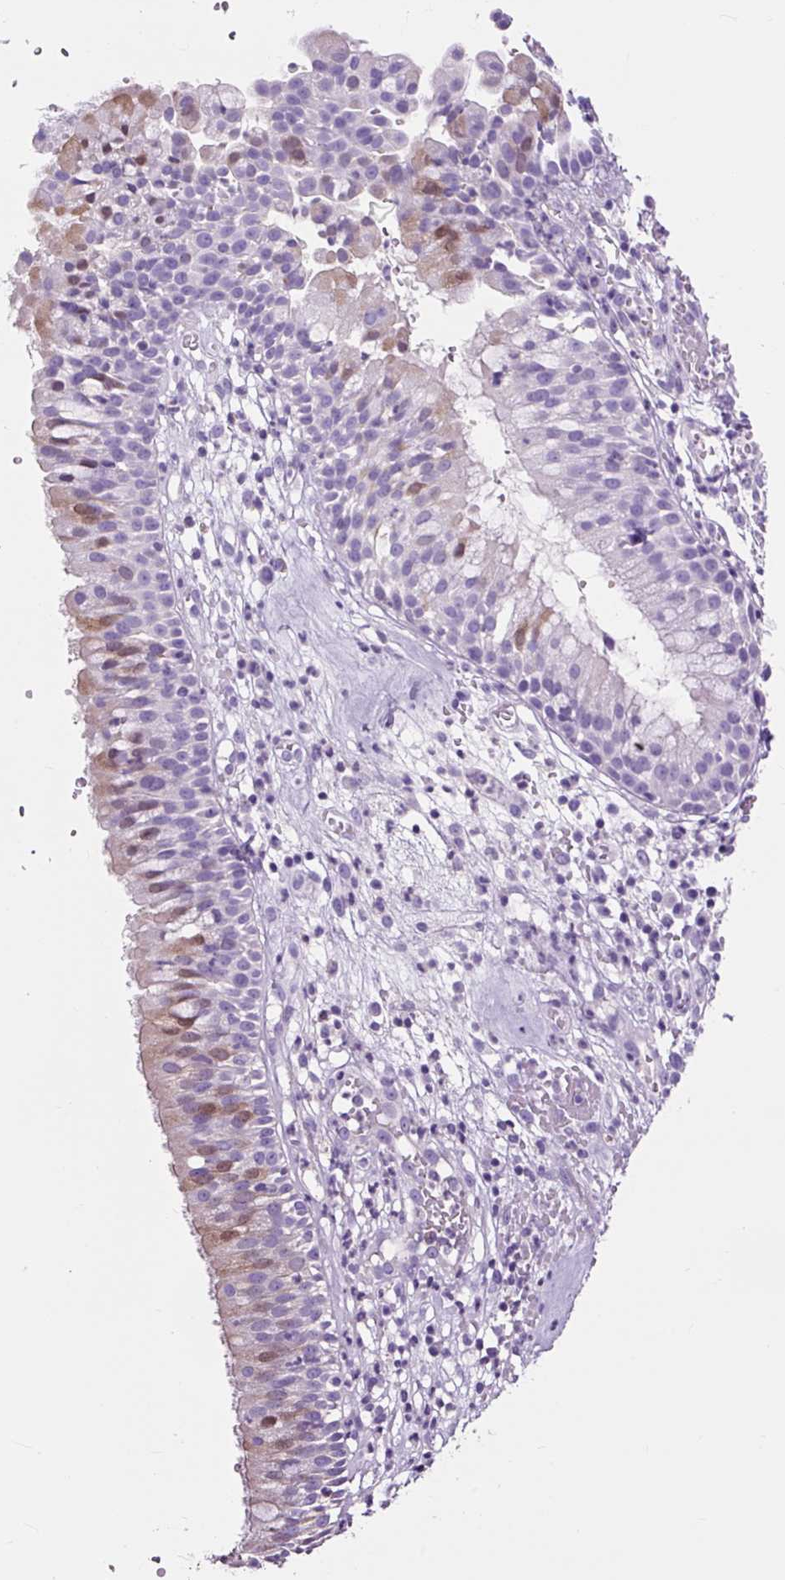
{"staining": {"intensity": "moderate", "quantity": "<25%", "location": "cytoplasmic/membranous"}, "tissue": "nasopharynx", "cell_type": "Respiratory epithelial cells", "image_type": "normal", "snomed": [{"axis": "morphology", "description": "Normal tissue, NOS"}, {"axis": "topography", "description": "Nasopharynx"}], "caption": "Respiratory epithelial cells exhibit low levels of moderate cytoplasmic/membranous staining in approximately <25% of cells in benign human nasopharynx. Nuclei are stained in blue.", "gene": "OR10A7", "patient": {"sex": "male", "age": 65}}